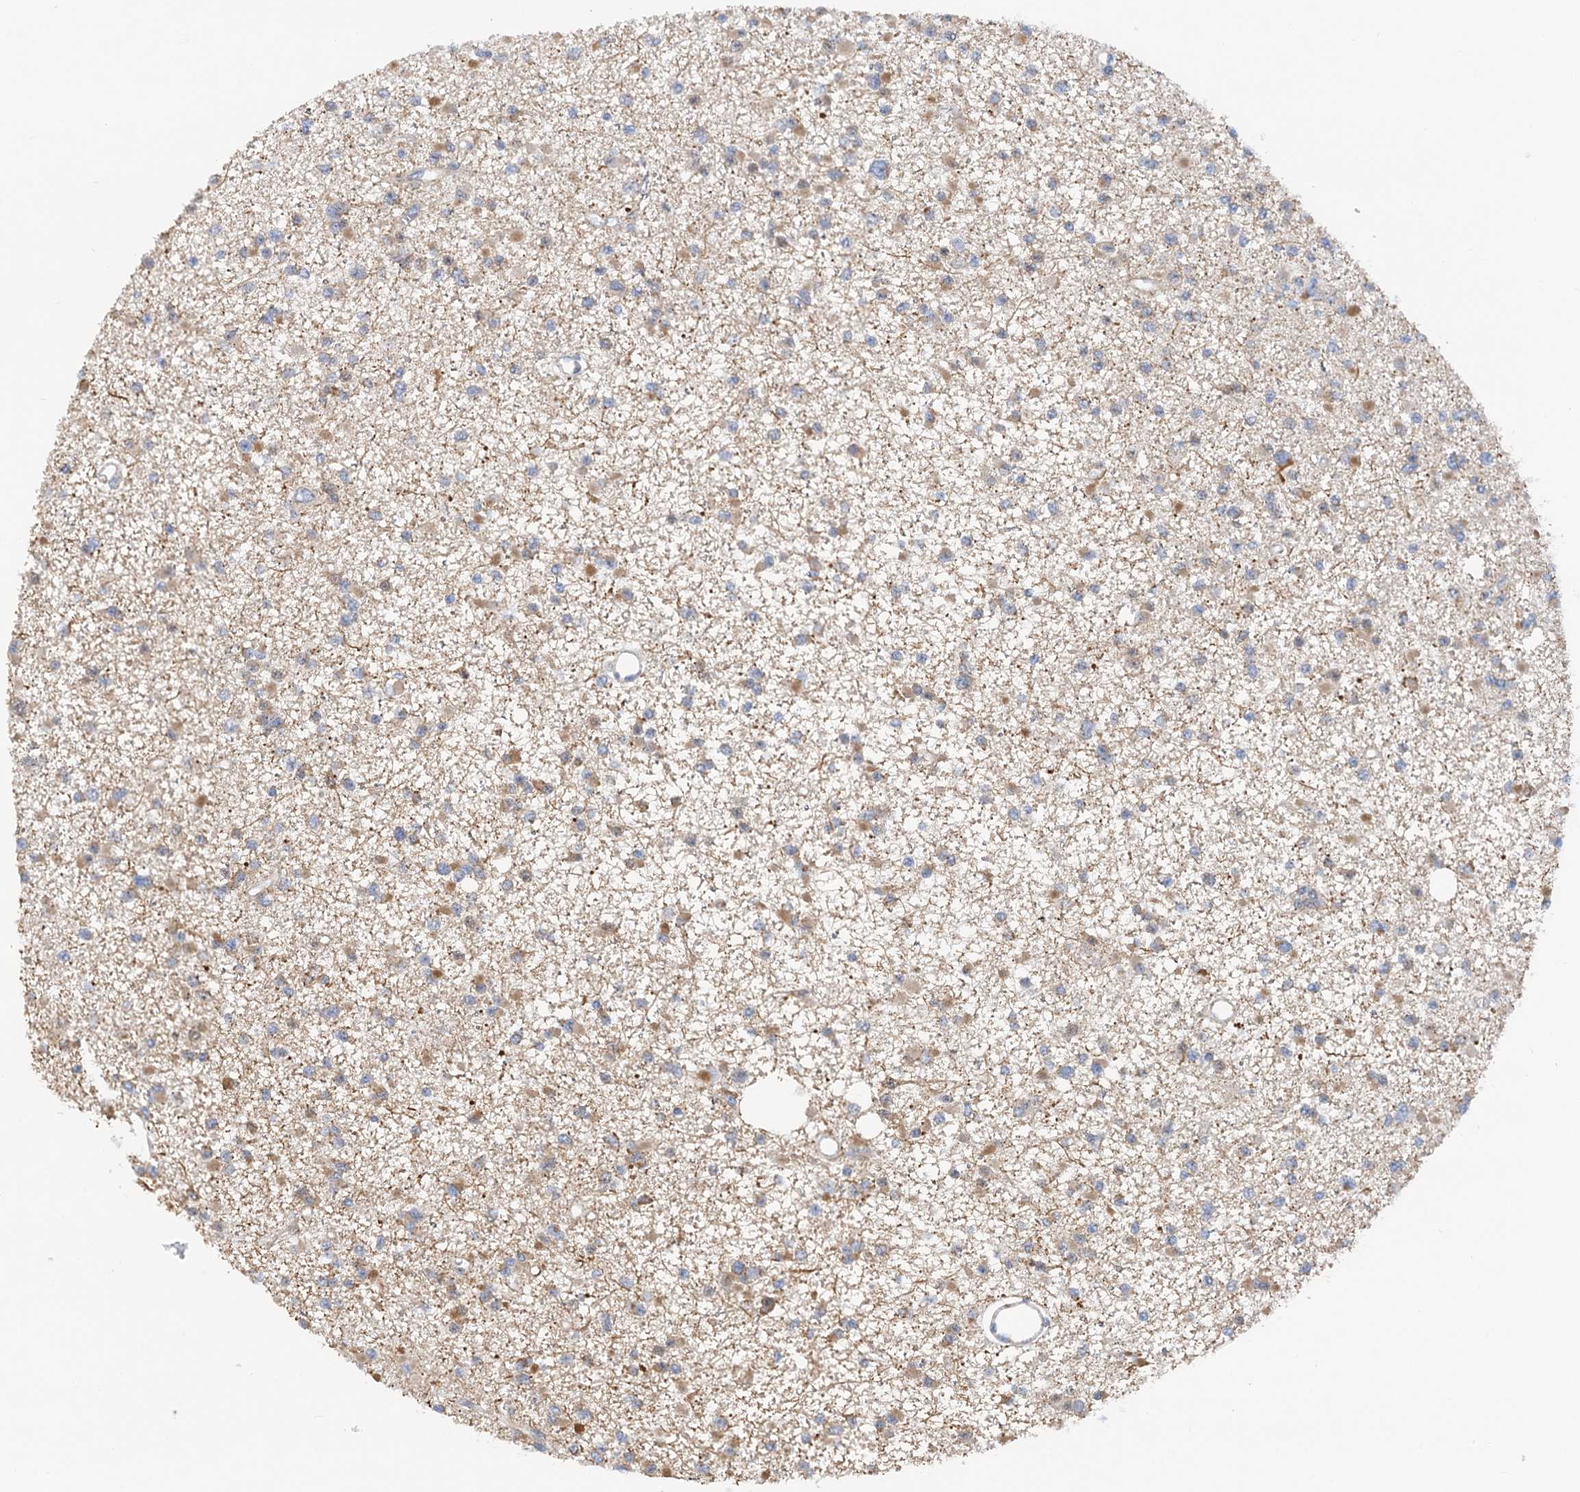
{"staining": {"intensity": "weak", "quantity": "25%-75%", "location": "cytoplasmic/membranous"}, "tissue": "glioma", "cell_type": "Tumor cells", "image_type": "cancer", "snomed": [{"axis": "morphology", "description": "Glioma, malignant, Low grade"}, {"axis": "topography", "description": "Brain"}], "caption": "Malignant glioma (low-grade) stained for a protein (brown) shows weak cytoplasmic/membranous positive positivity in about 25%-75% of tumor cells.", "gene": "NELL2", "patient": {"sex": "female", "age": 22}}